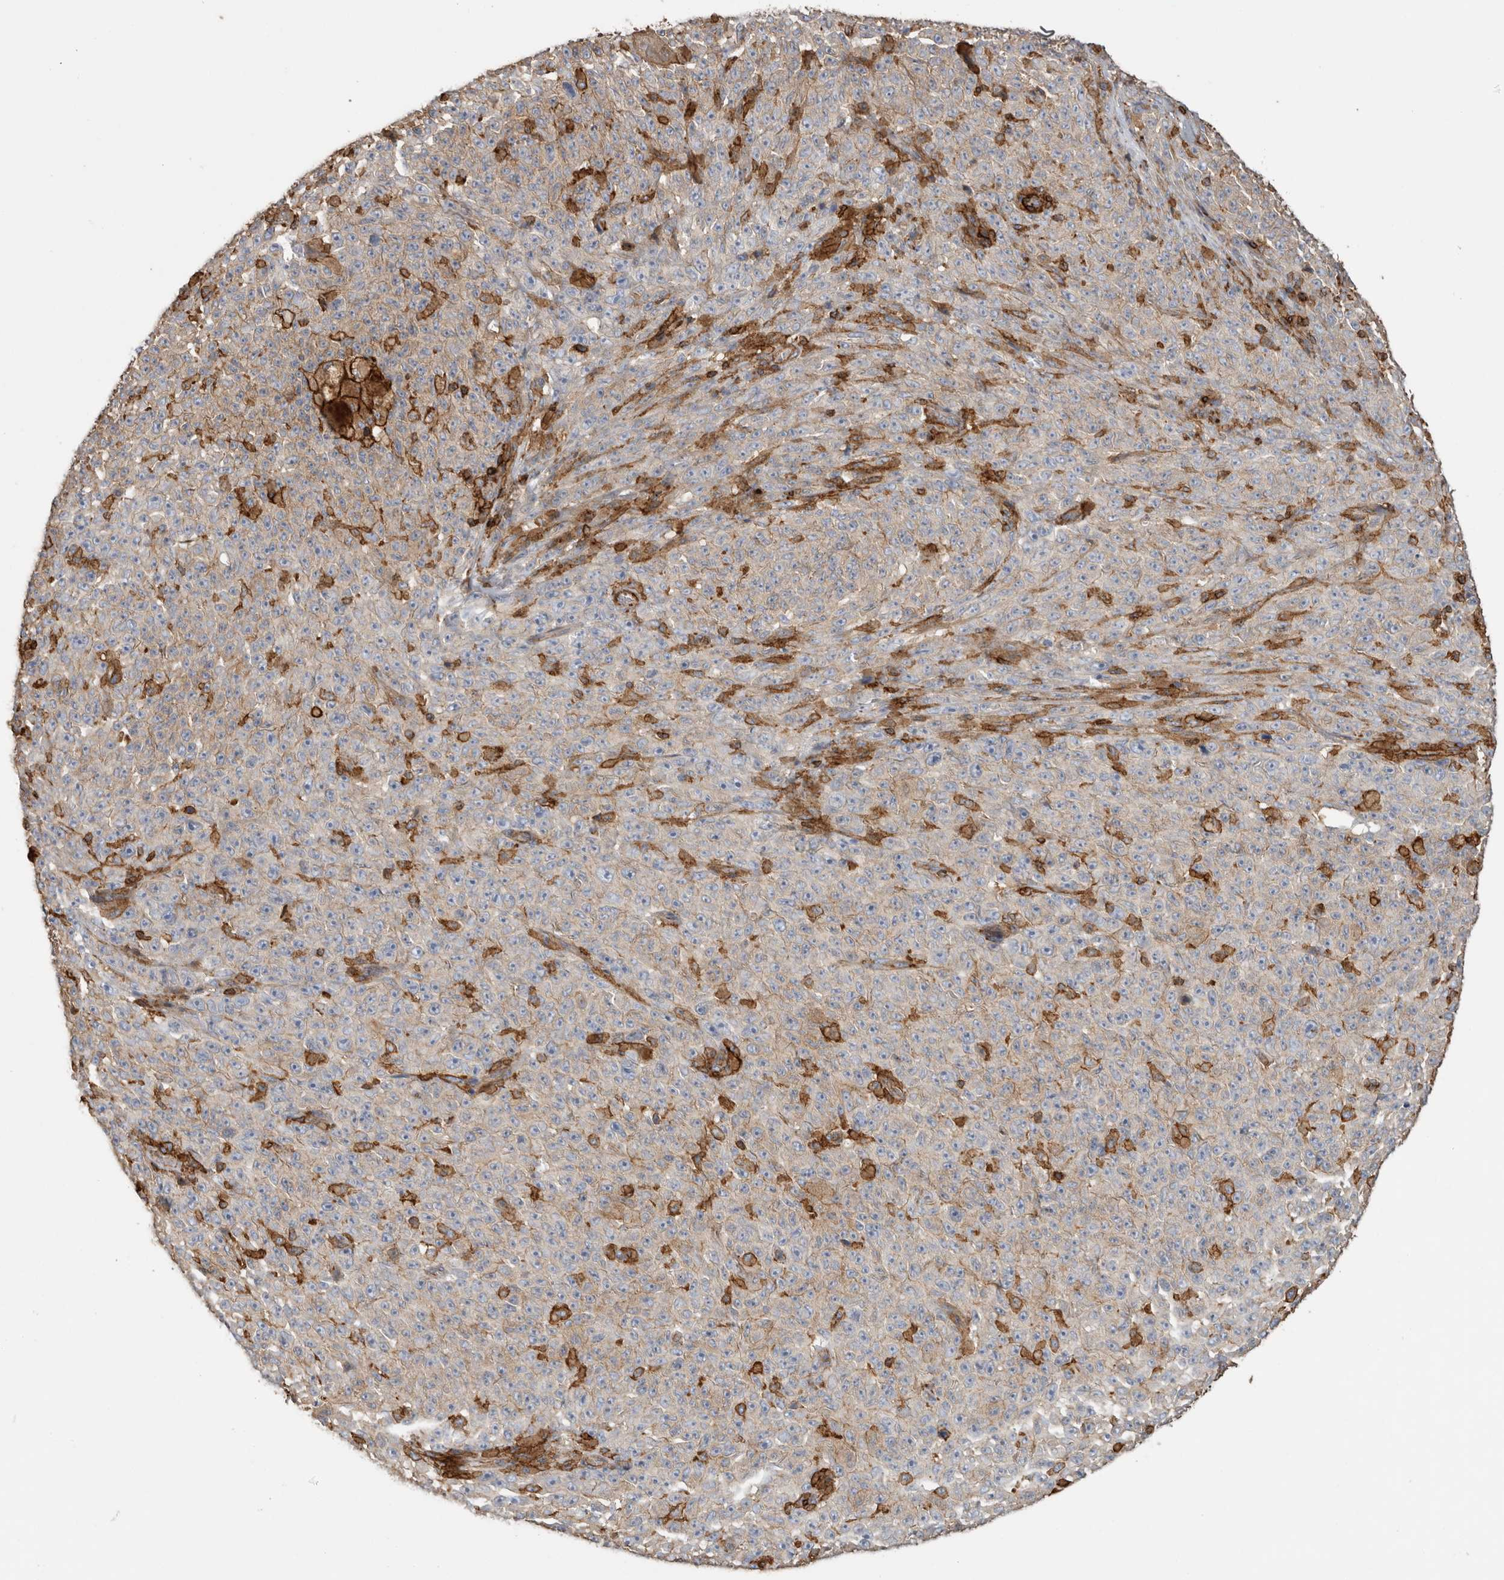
{"staining": {"intensity": "weak", "quantity": "<25%", "location": "cytoplasmic/membranous"}, "tissue": "melanoma", "cell_type": "Tumor cells", "image_type": "cancer", "snomed": [{"axis": "morphology", "description": "Malignant melanoma, NOS"}, {"axis": "topography", "description": "Skin"}], "caption": "Image shows no protein positivity in tumor cells of malignant melanoma tissue. (Stains: DAB immunohistochemistry with hematoxylin counter stain, Microscopy: brightfield microscopy at high magnification).", "gene": "GPER1", "patient": {"sex": "female", "age": 82}}